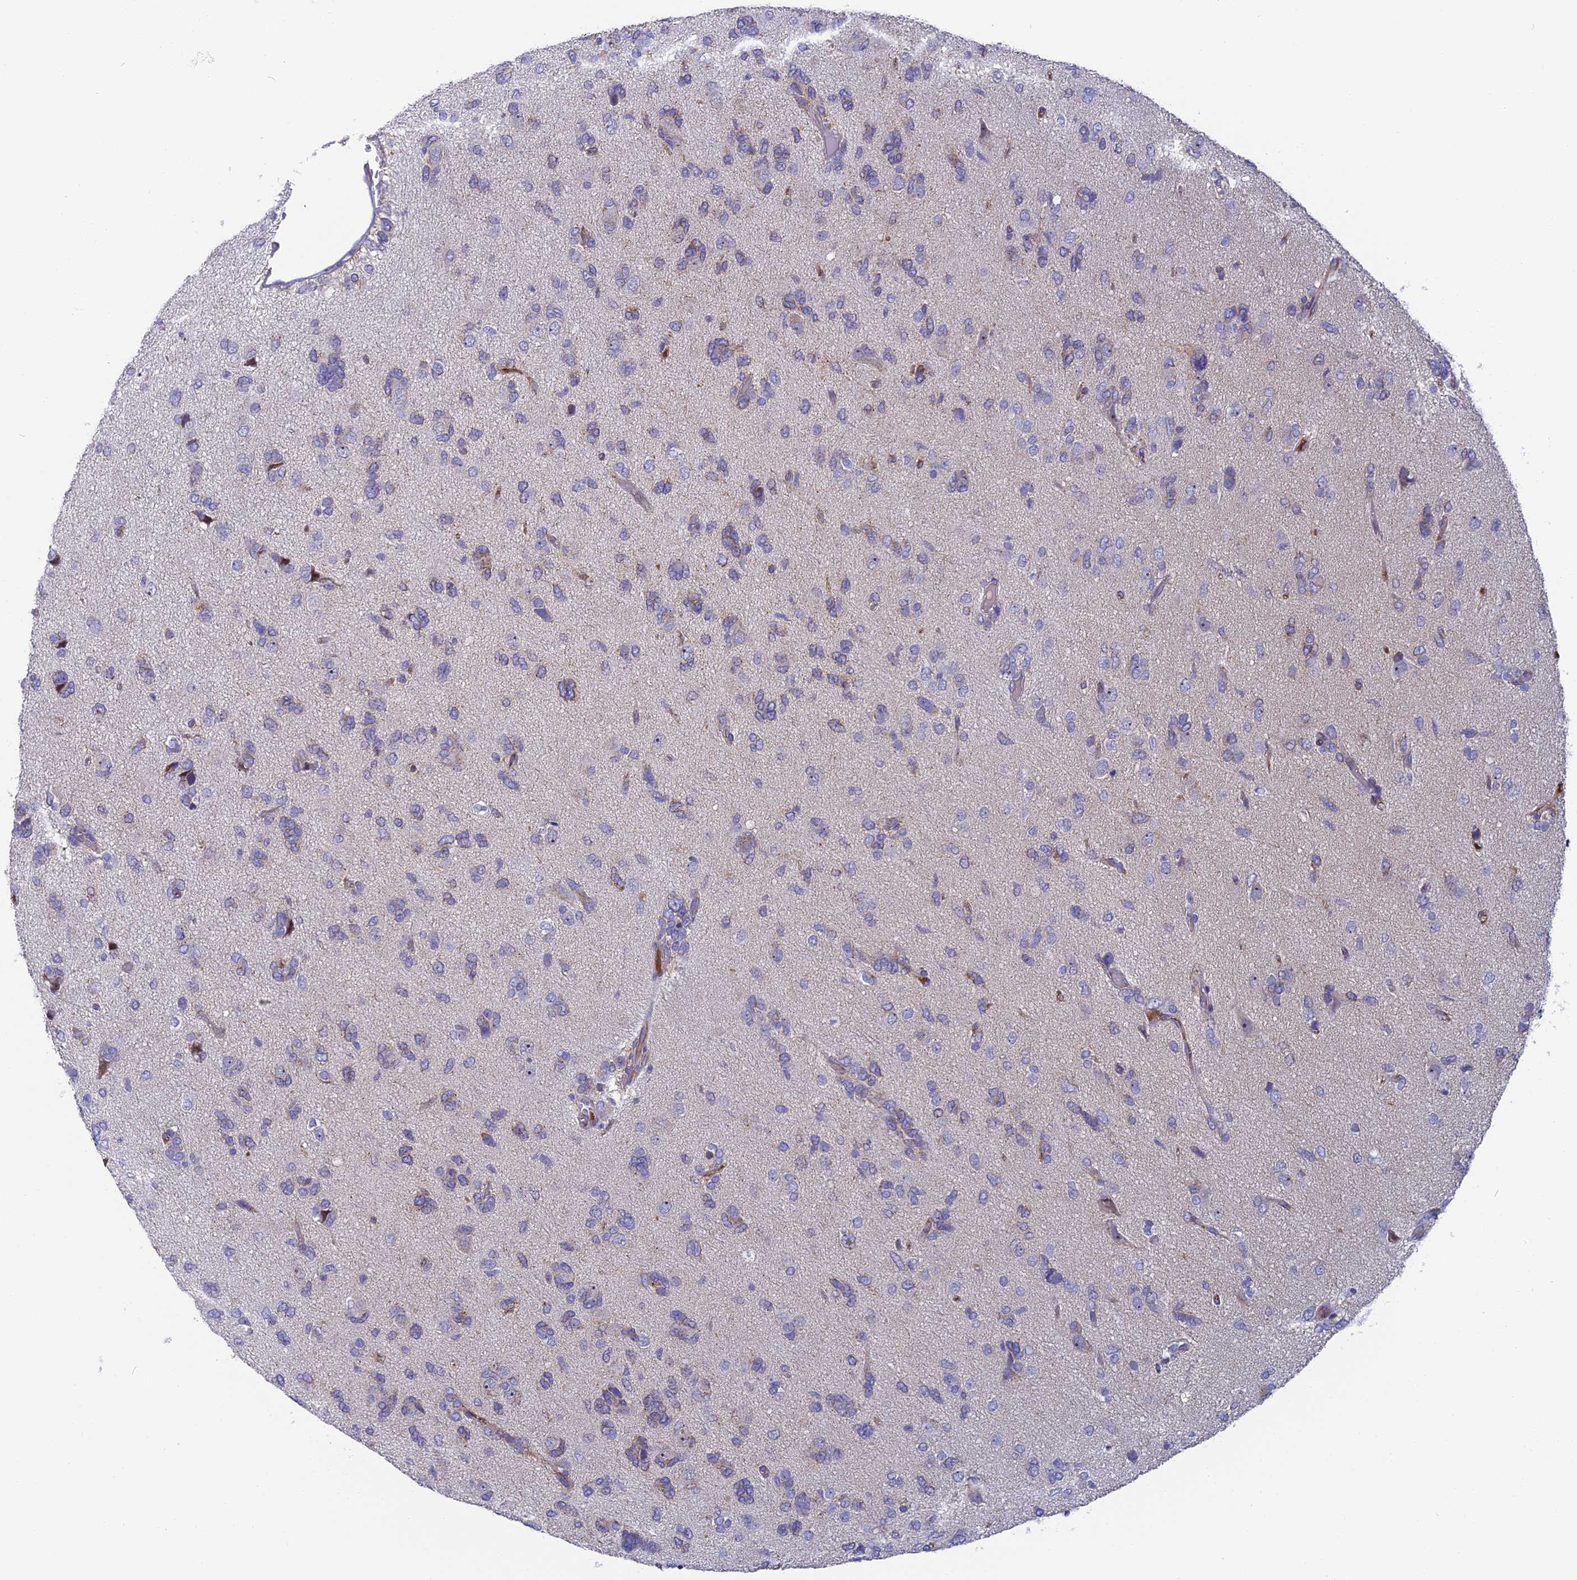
{"staining": {"intensity": "weak", "quantity": "<25%", "location": "cytoplasmic/membranous"}, "tissue": "glioma", "cell_type": "Tumor cells", "image_type": "cancer", "snomed": [{"axis": "morphology", "description": "Glioma, malignant, High grade"}, {"axis": "topography", "description": "Brain"}], "caption": "Immunohistochemical staining of glioma demonstrates no significant positivity in tumor cells. Nuclei are stained in blue.", "gene": "DTWD1", "patient": {"sex": "female", "age": 59}}